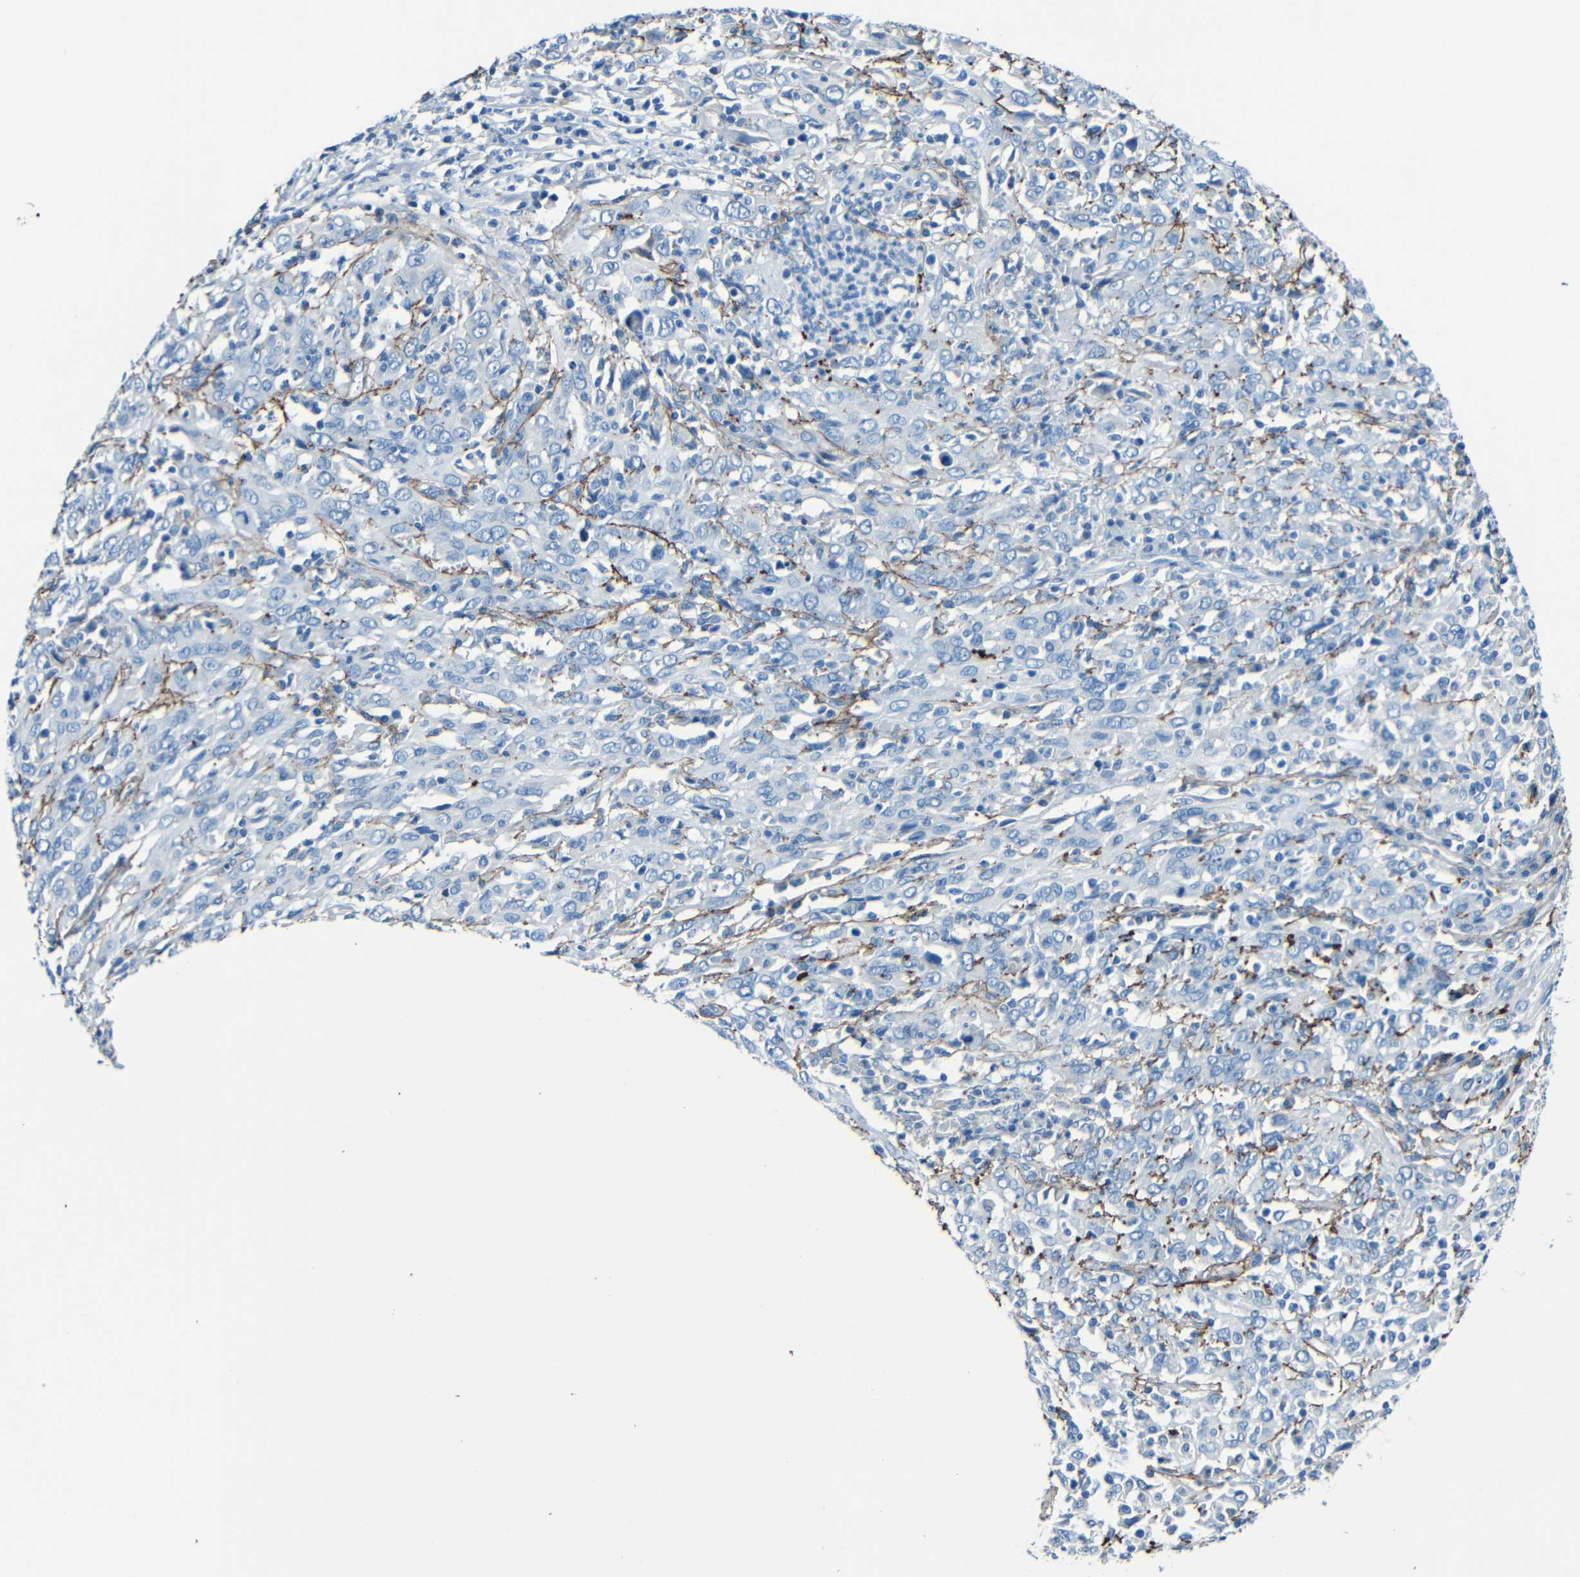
{"staining": {"intensity": "negative", "quantity": "none", "location": "none"}, "tissue": "cervical cancer", "cell_type": "Tumor cells", "image_type": "cancer", "snomed": [{"axis": "morphology", "description": "Squamous cell carcinoma, NOS"}, {"axis": "topography", "description": "Cervix"}], "caption": "Immunohistochemistry (IHC) of cervical squamous cell carcinoma exhibits no staining in tumor cells.", "gene": "FBN2", "patient": {"sex": "female", "age": 46}}